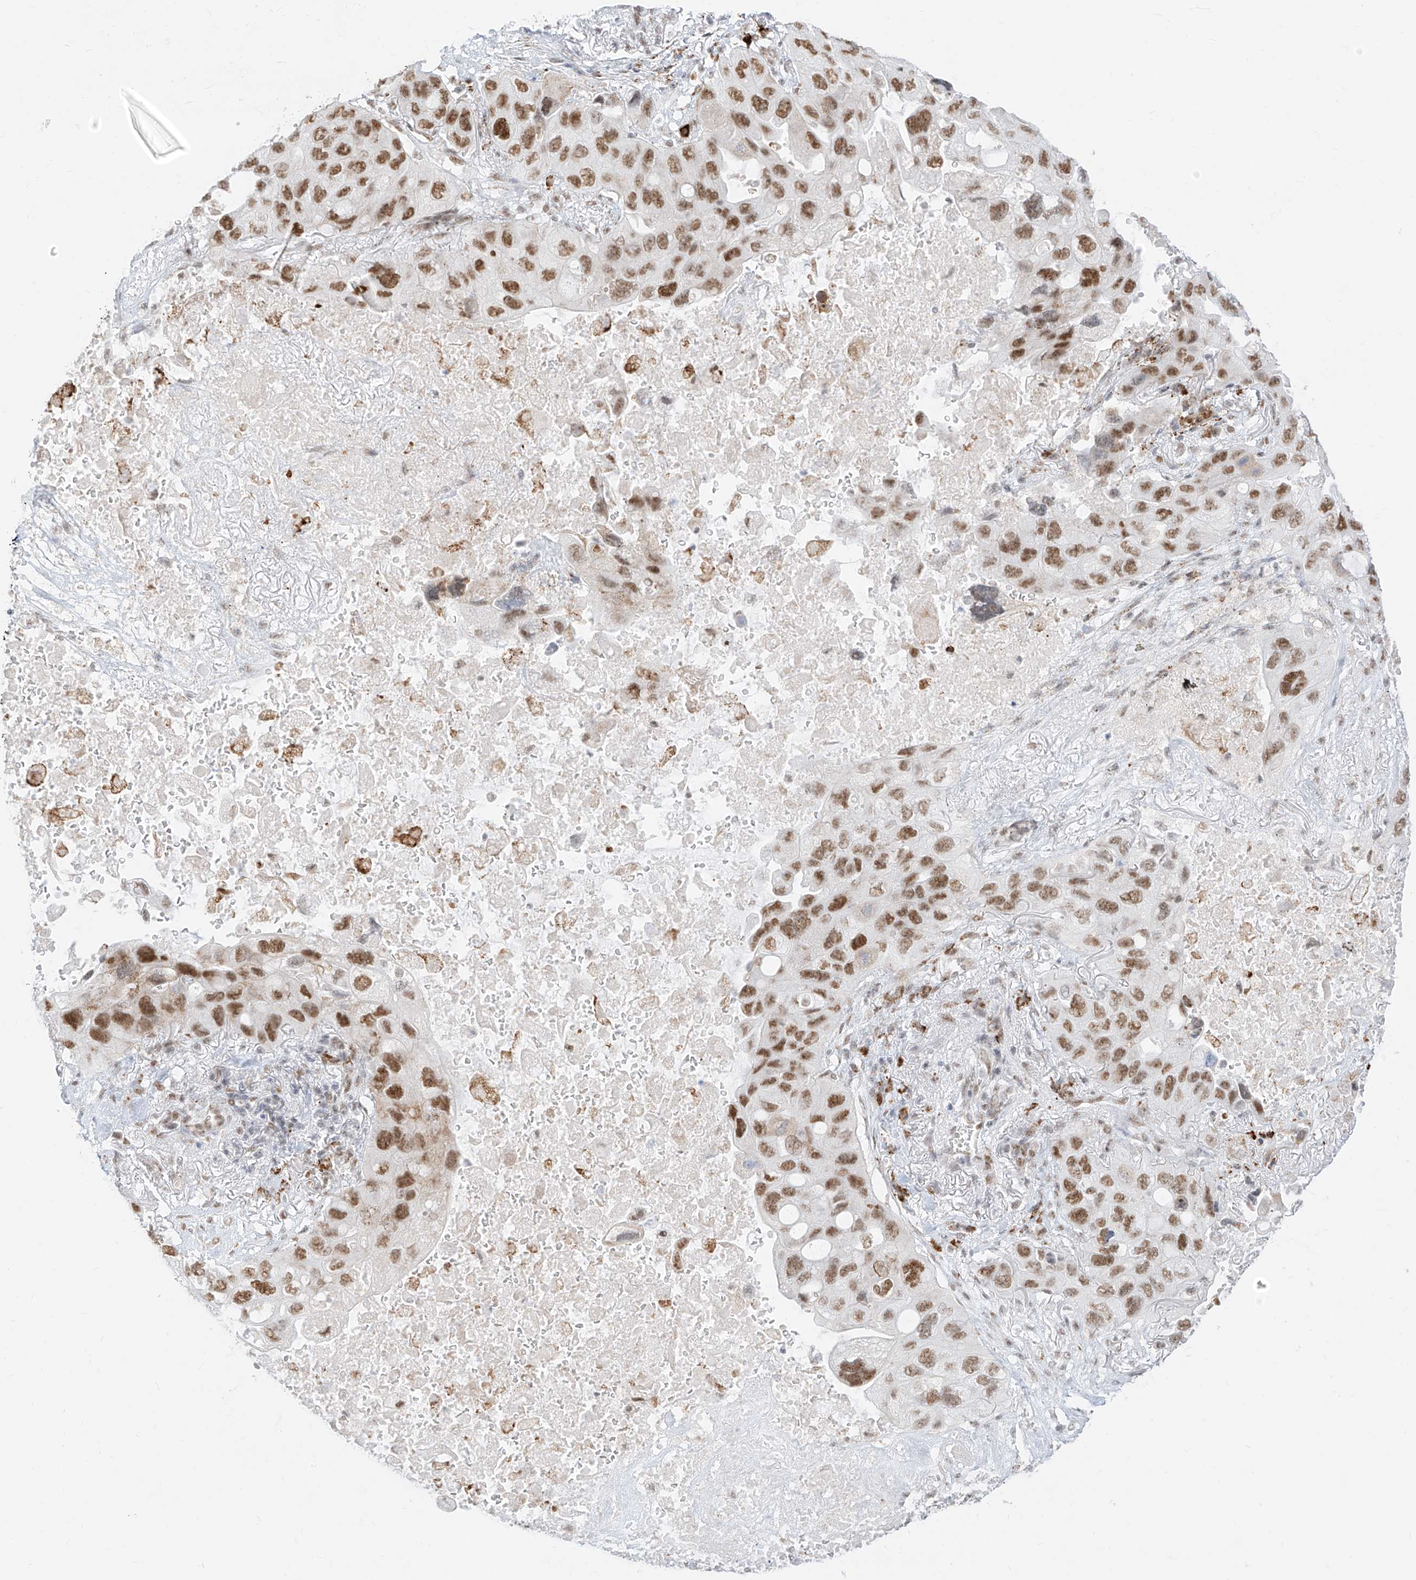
{"staining": {"intensity": "moderate", "quantity": ">75%", "location": "nuclear"}, "tissue": "lung cancer", "cell_type": "Tumor cells", "image_type": "cancer", "snomed": [{"axis": "morphology", "description": "Squamous cell carcinoma, NOS"}, {"axis": "topography", "description": "Lung"}], "caption": "Immunohistochemical staining of squamous cell carcinoma (lung) exhibits medium levels of moderate nuclear protein staining in approximately >75% of tumor cells.", "gene": "SUPT5H", "patient": {"sex": "female", "age": 73}}